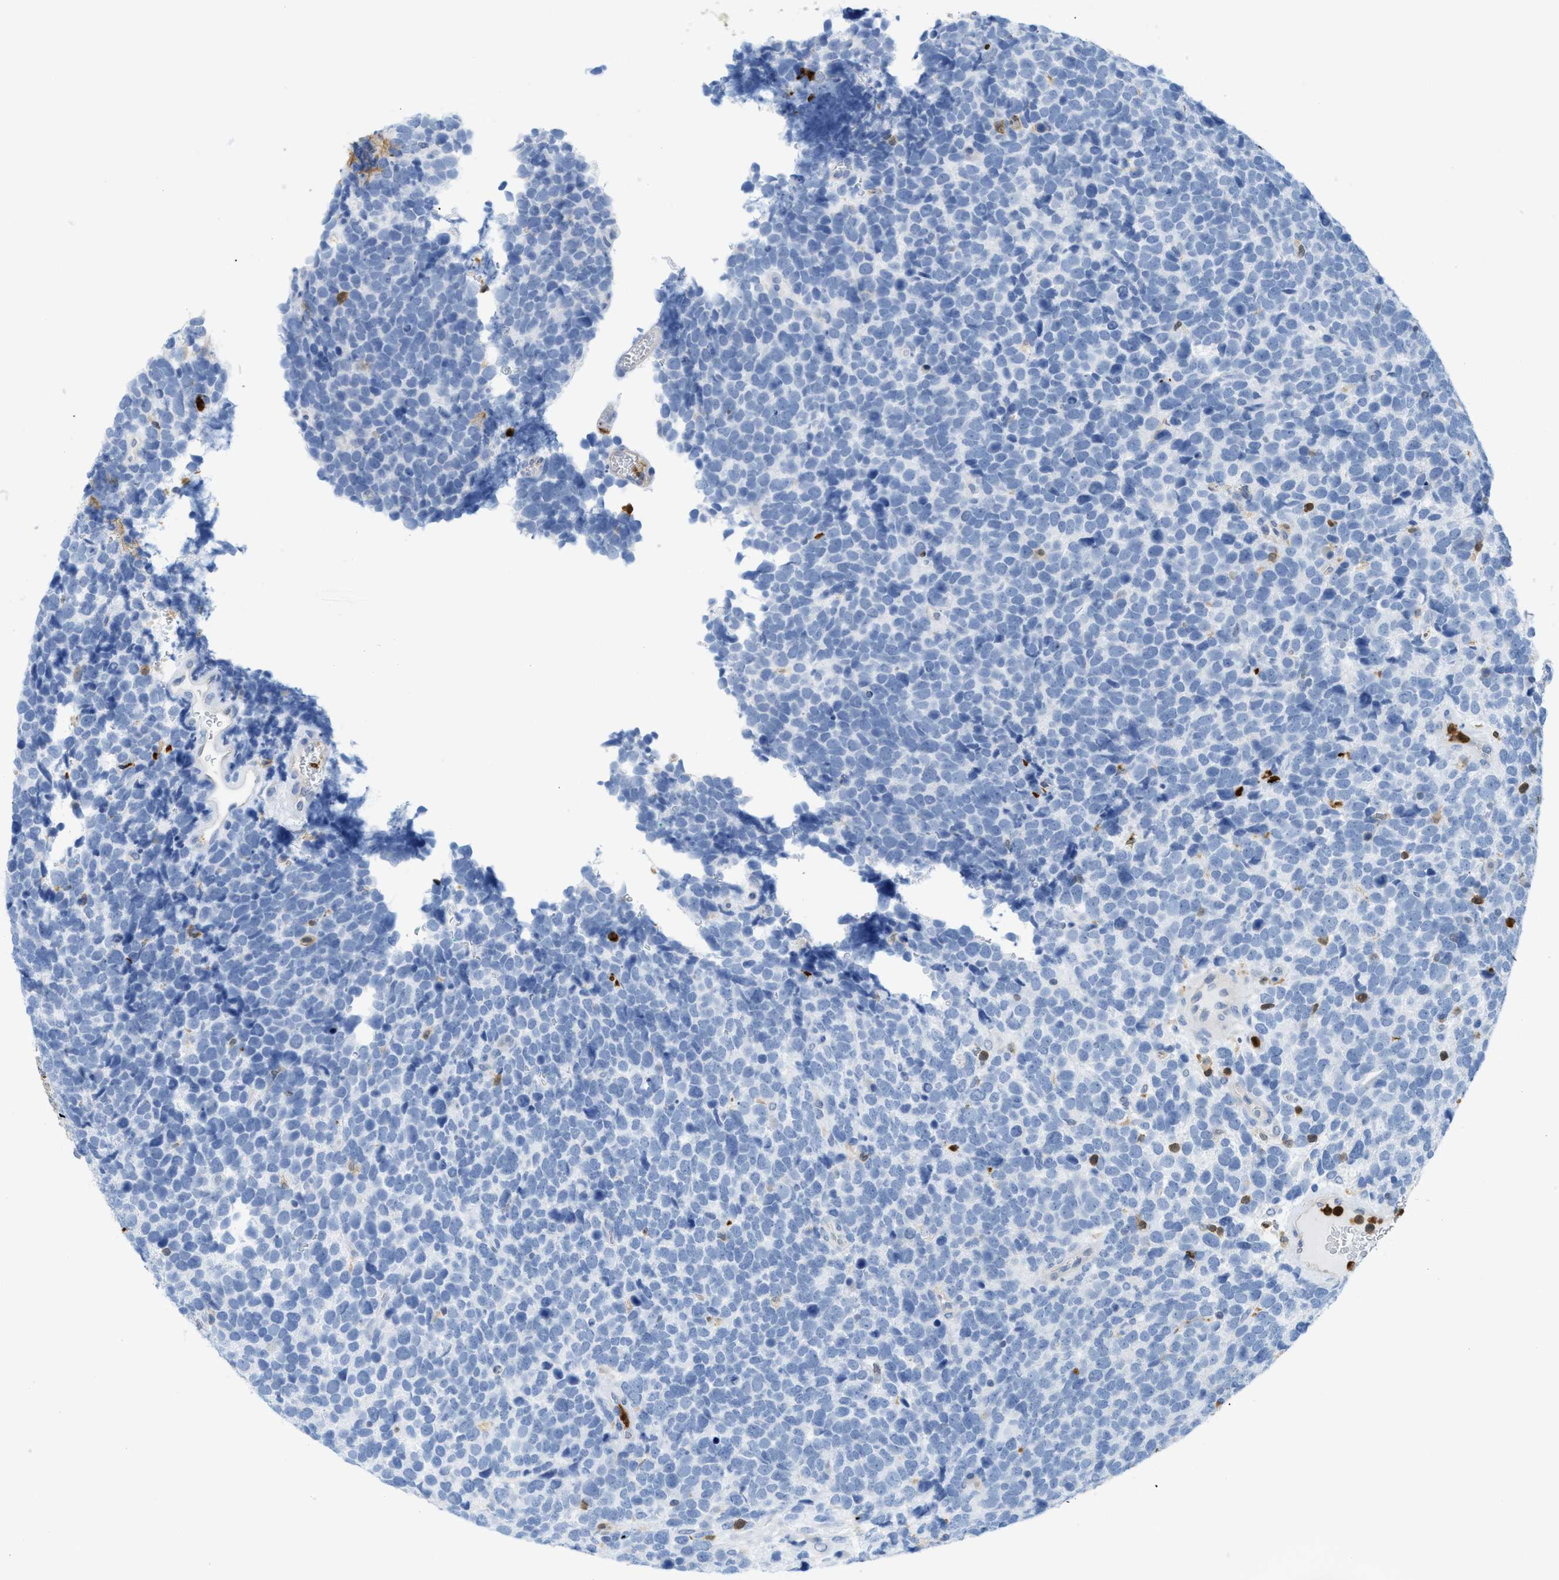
{"staining": {"intensity": "negative", "quantity": "none", "location": "none"}, "tissue": "urothelial cancer", "cell_type": "Tumor cells", "image_type": "cancer", "snomed": [{"axis": "morphology", "description": "Urothelial carcinoma, High grade"}, {"axis": "topography", "description": "Urinary bladder"}], "caption": "IHC photomicrograph of human high-grade urothelial carcinoma stained for a protein (brown), which shows no positivity in tumor cells.", "gene": "SERPINB1", "patient": {"sex": "female", "age": 82}}